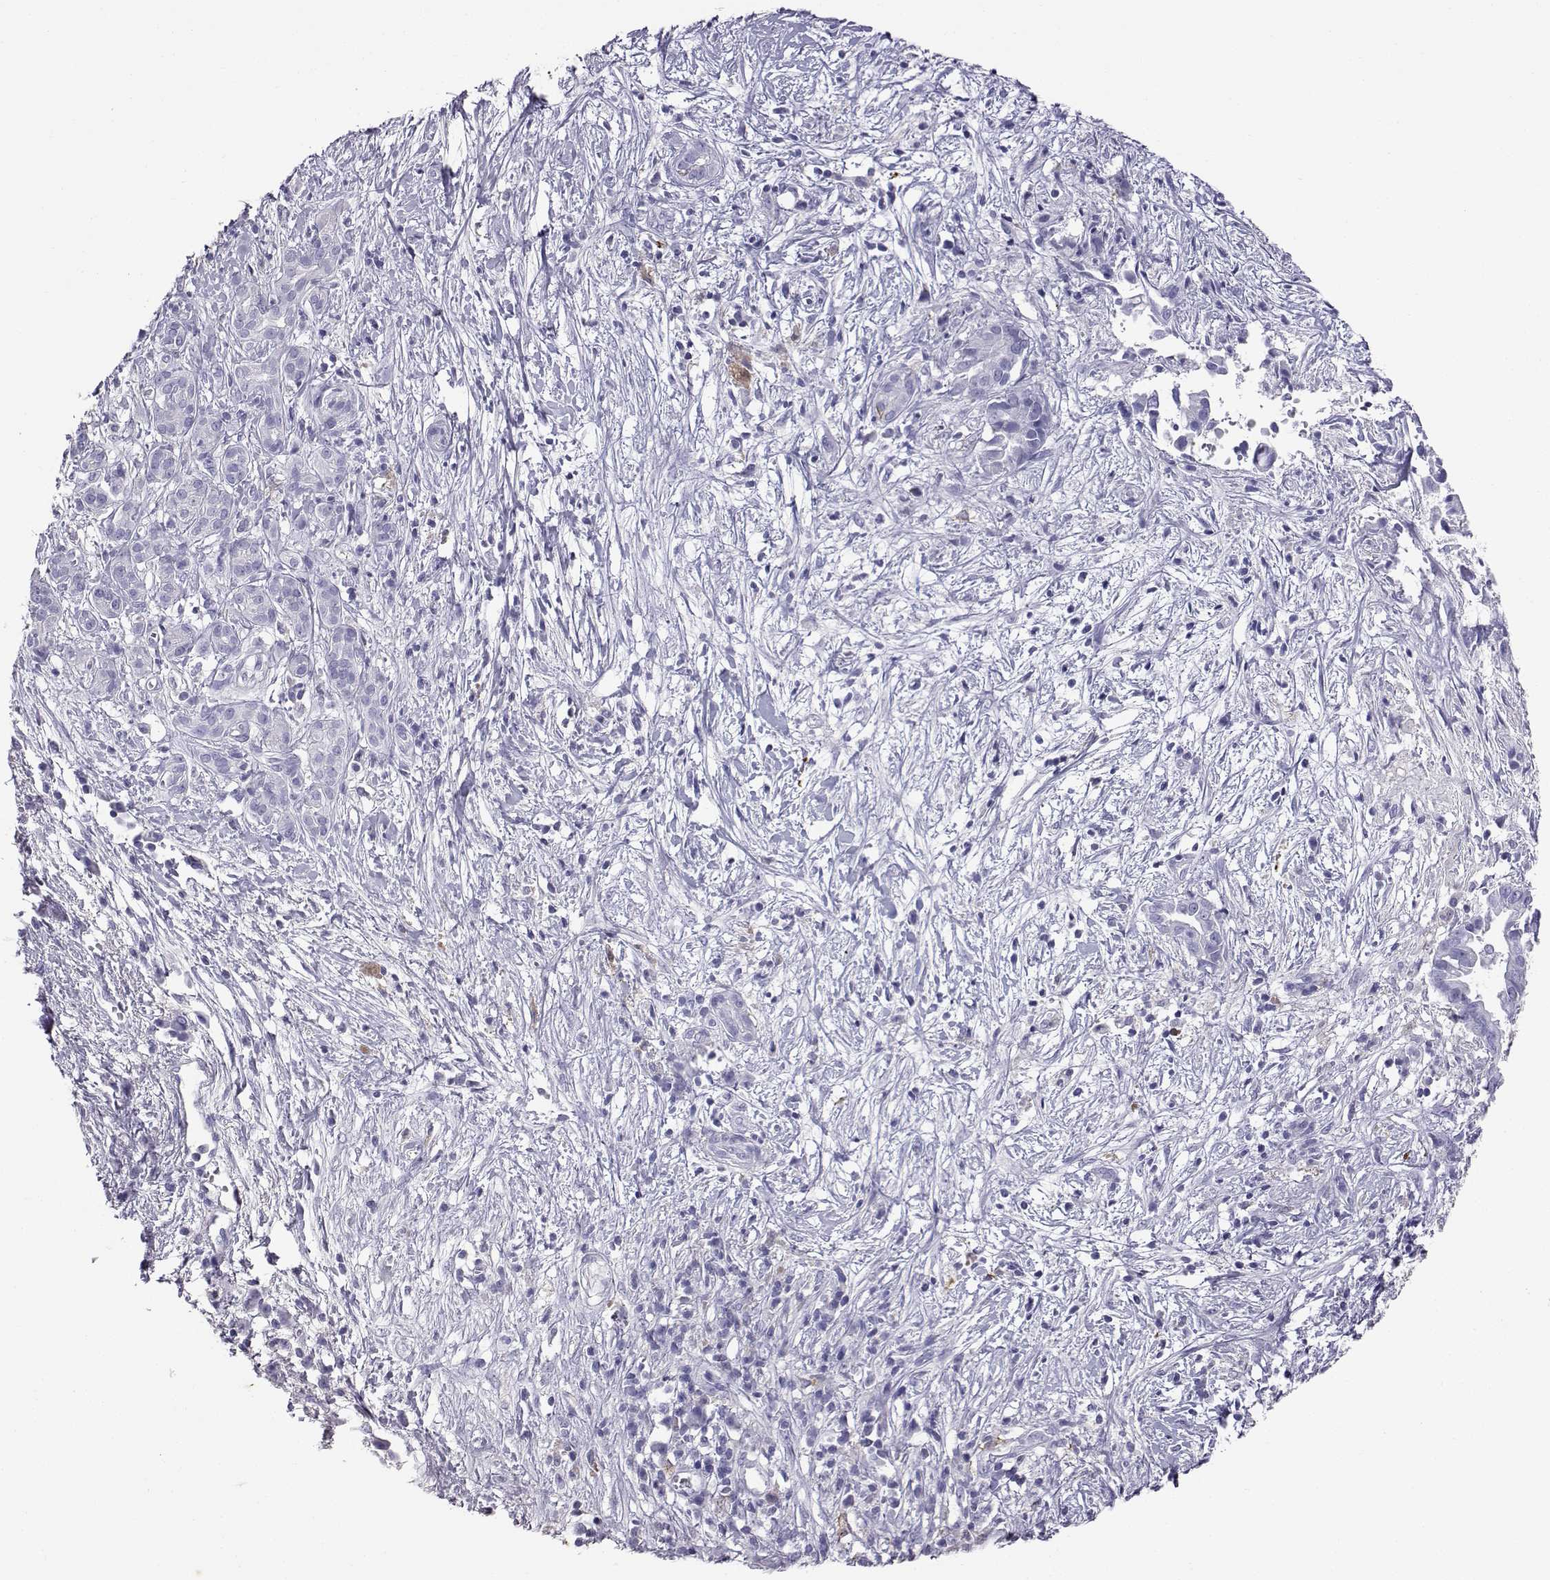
{"staining": {"intensity": "negative", "quantity": "none", "location": "none"}, "tissue": "pancreatic cancer", "cell_type": "Tumor cells", "image_type": "cancer", "snomed": [{"axis": "morphology", "description": "Adenocarcinoma, NOS"}, {"axis": "topography", "description": "Pancreas"}], "caption": "This is an IHC micrograph of human adenocarcinoma (pancreatic). There is no expression in tumor cells.", "gene": "AKR1B1", "patient": {"sex": "male", "age": 61}}